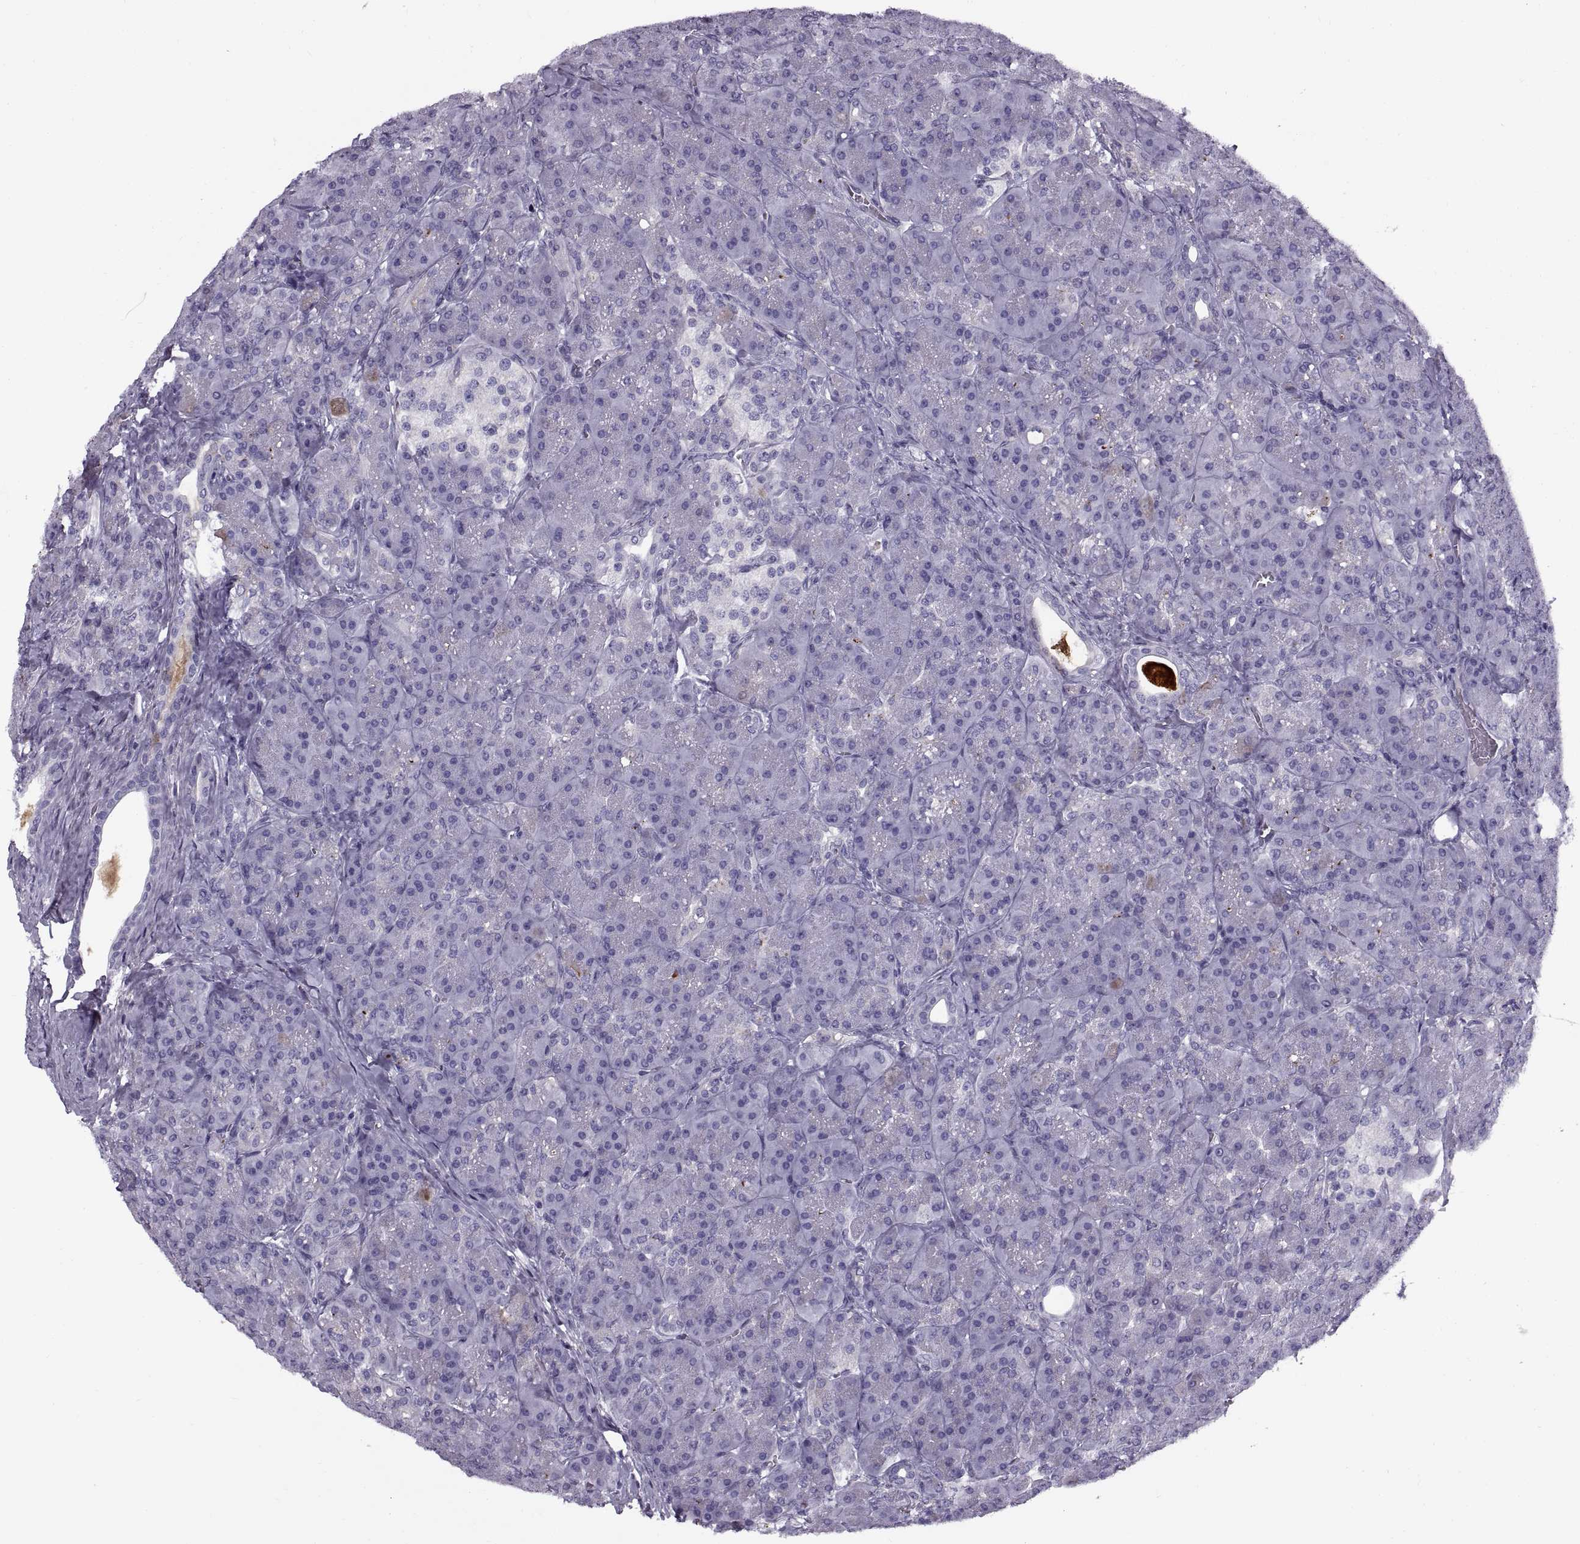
{"staining": {"intensity": "negative", "quantity": "none", "location": "none"}, "tissue": "pancreas", "cell_type": "Exocrine glandular cells", "image_type": "normal", "snomed": [{"axis": "morphology", "description": "Normal tissue, NOS"}, {"axis": "topography", "description": "Pancreas"}], "caption": "This photomicrograph is of unremarkable pancreas stained with immunohistochemistry to label a protein in brown with the nuclei are counter-stained blue. There is no staining in exocrine glandular cells. (Immunohistochemistry, brightfield microscopy, high magnification).", "gene": "CALCR", "patient": {"sex": "male", "age": 57}}